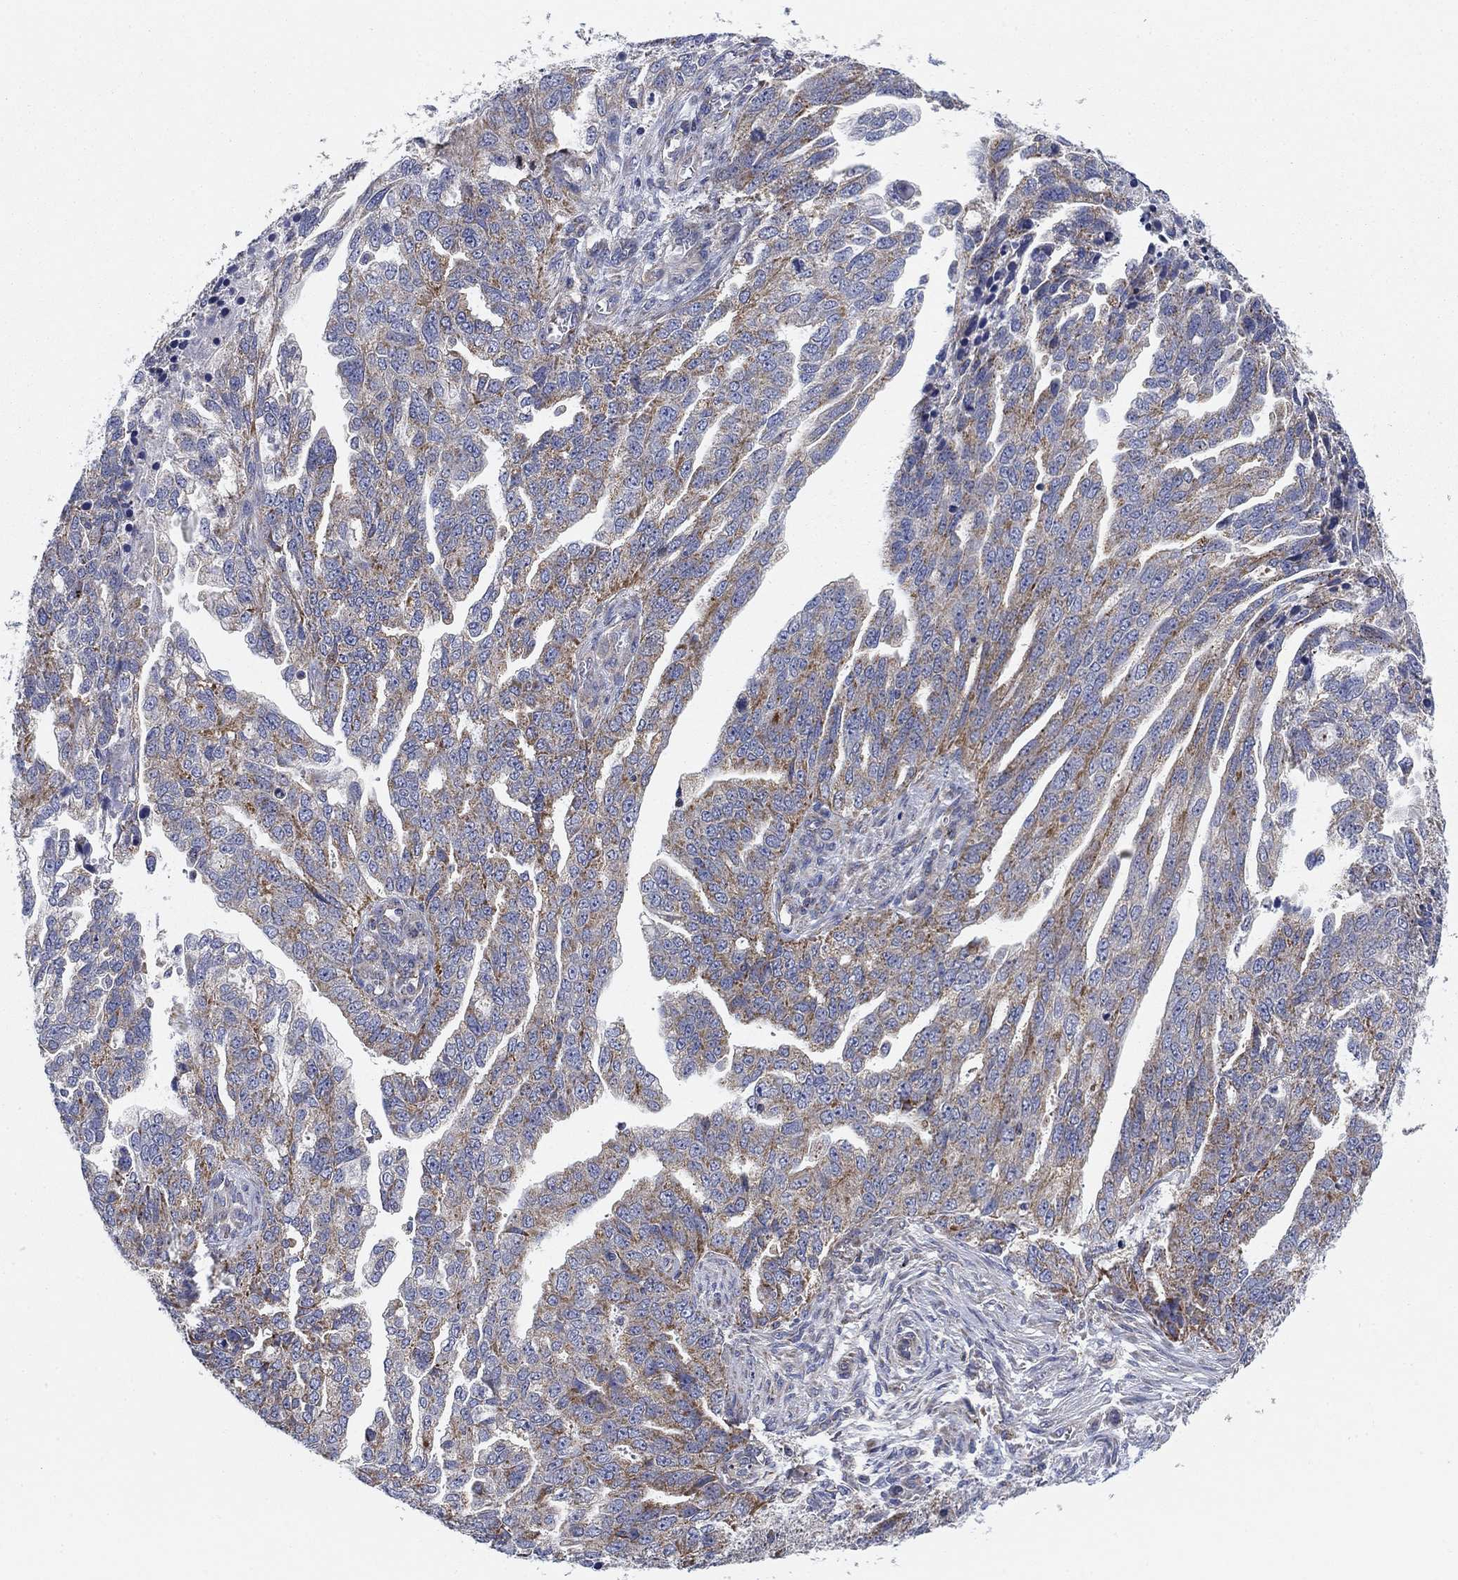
{"staining": {"intensity": "moderate", "quantity": "<25%", "location": "cytoplasmic/membranous"}, "tissue": "ovarian cancer", "cell_type": "Tumor cells", "image_type": "cancer", "snomed": [{"axis": "morphology", "description": "Cystadenocarcinoma, serous, NOS"}, {"axis": "topography", "description": "Ovary"}], "caption": "Protein analysis of ovarian serous cystadenocarcinoma tissue shows moderate cytoplasmic/membranous positivity in approximately <25% of tumor cells.", "gene": "NACAD", "patient": {"sex": "female", "age": 51}}